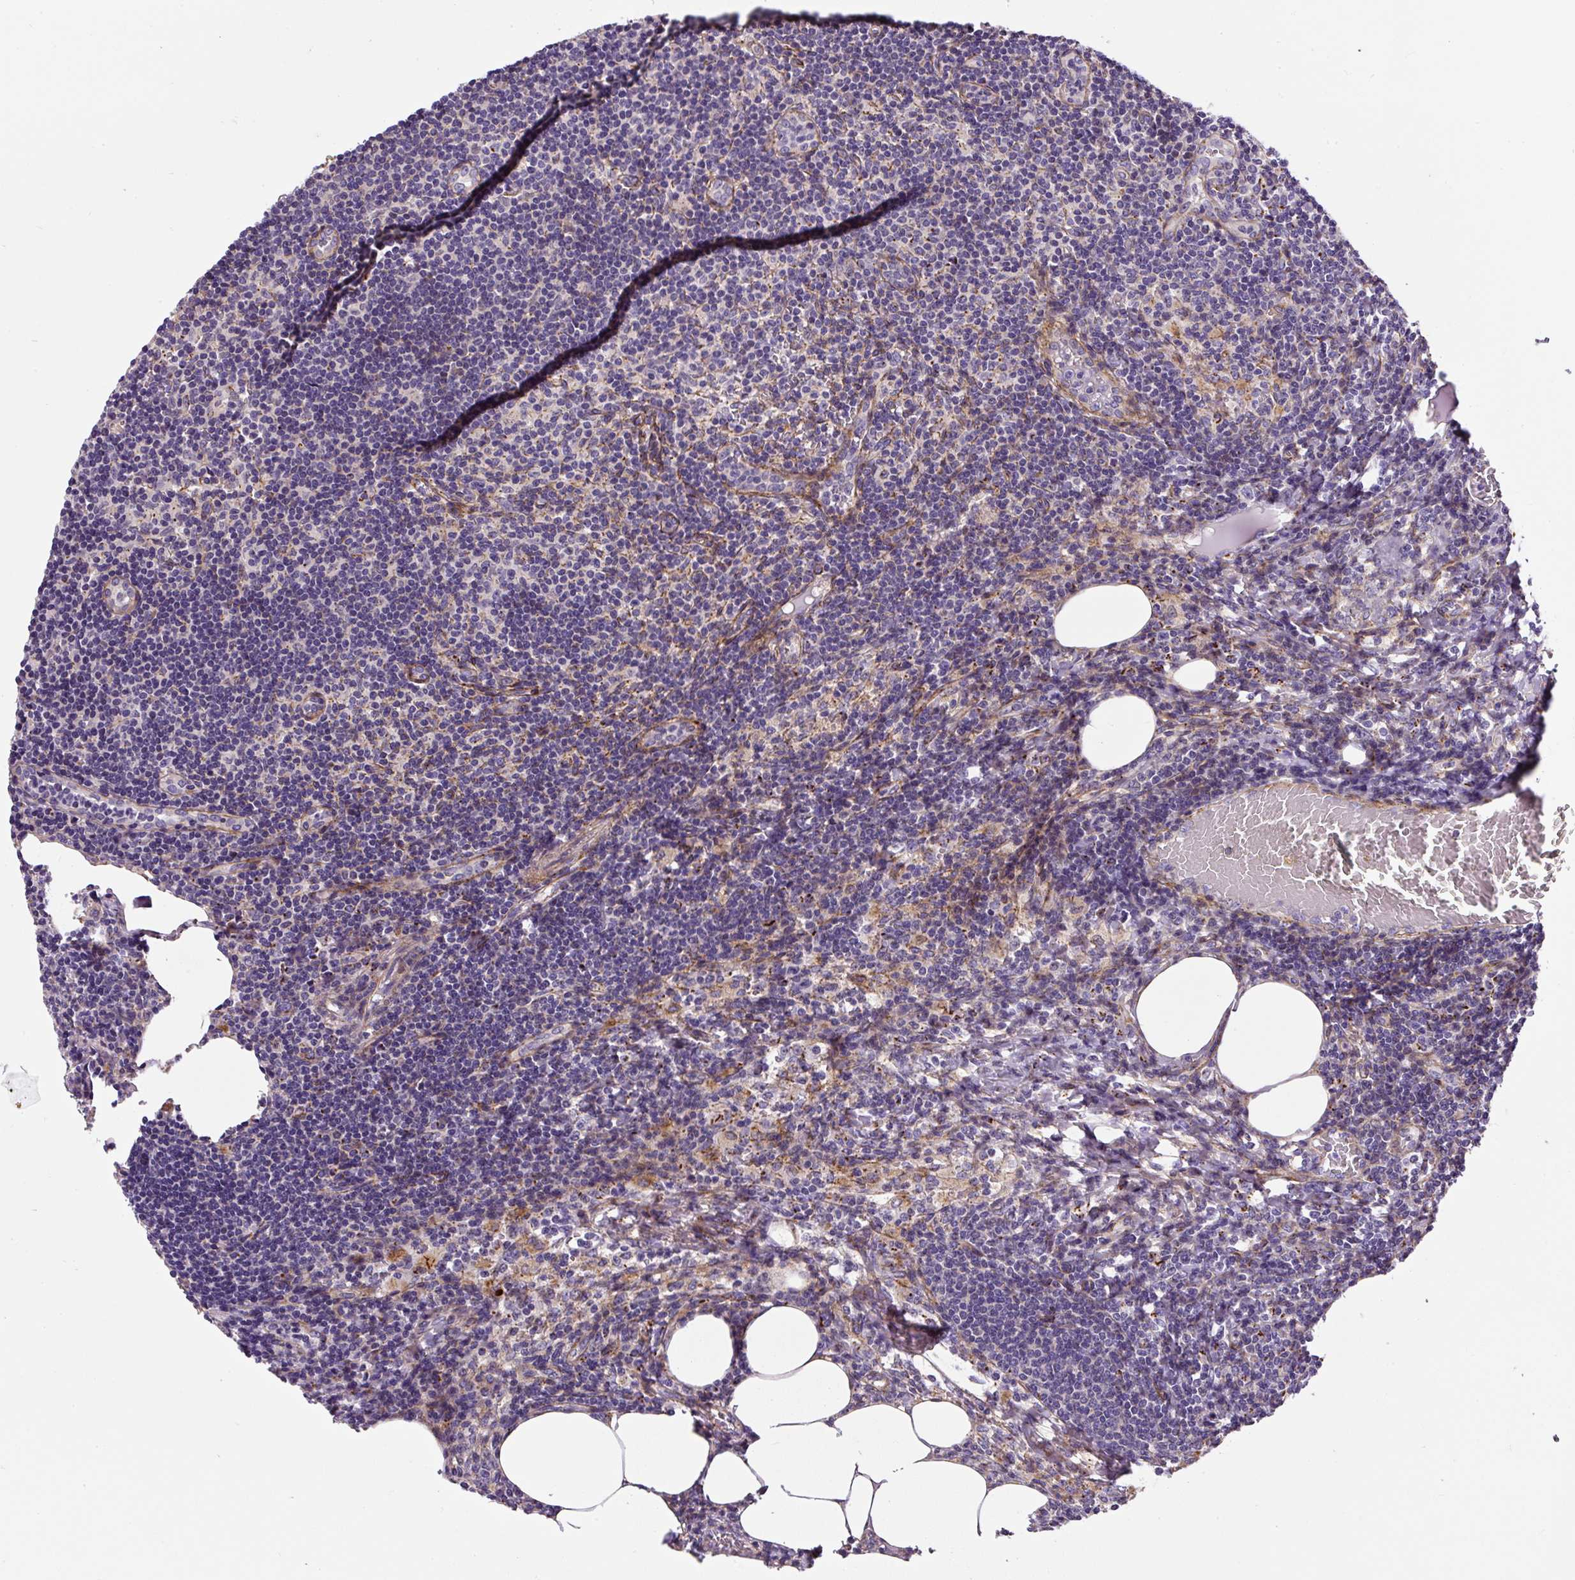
{"staining": {"intensity": "negative", "quantity": "none", "location": "none"}, "tissue": "lymph node", "cell_type": "Germinal center cells", "image_type": "normal", "snomed": [{"axis": "morphology", "description": "Normal tissue, NOS"}, {"axis": "topography", "description": "Lymph node"}], "caption": "IHC of unremarkable human lymph node reveals no staining in germinal center cells.", "gene": "RNF170", "patient": {"sex": "female", "age": 59}}